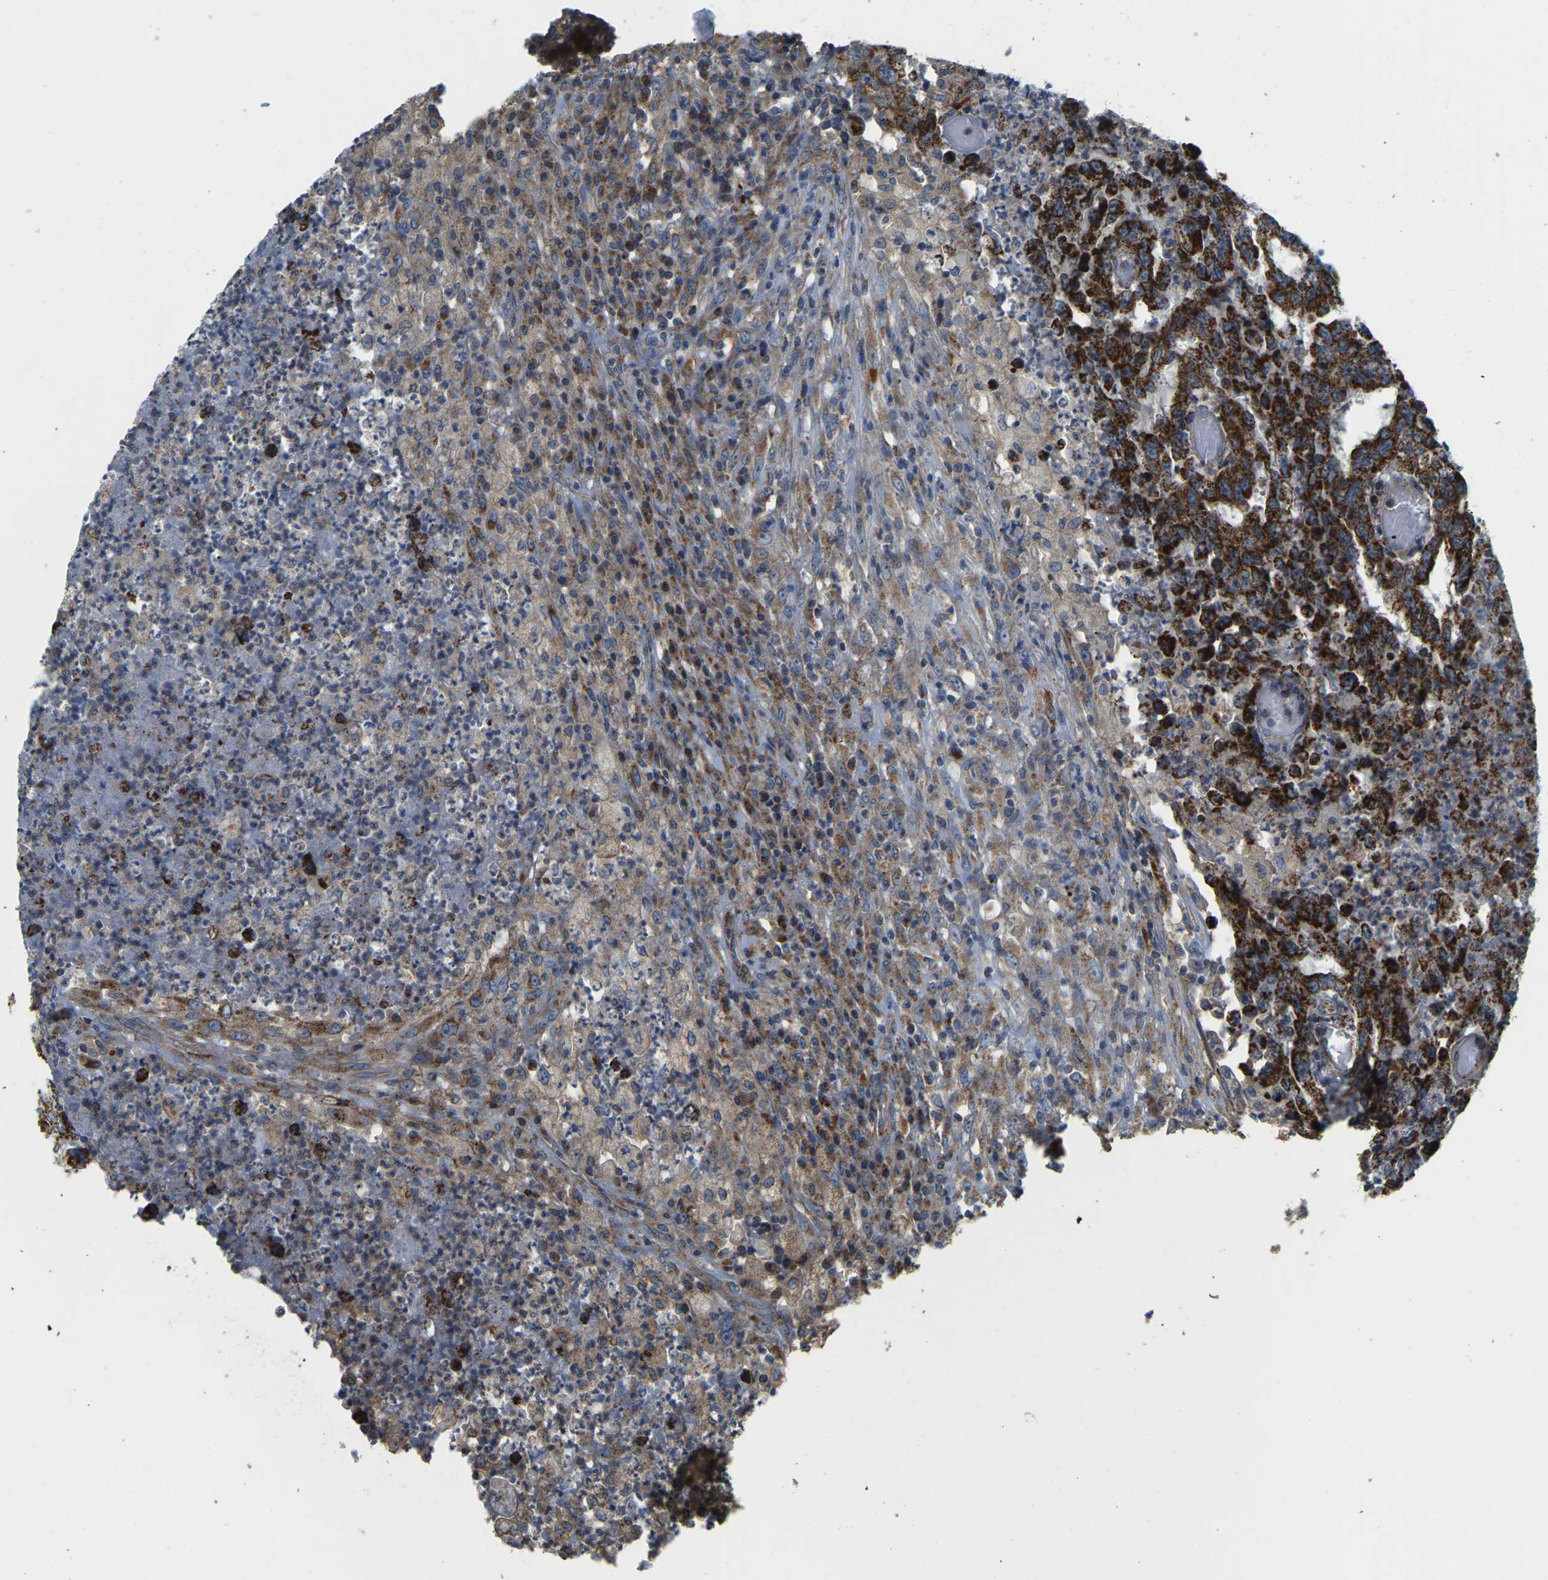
{"staining": {"intensity": "strong", "quantity": ">75%", "location": "cytoplasmic/membranous"}, "tissue": "testis cancer", "cell_type": "Tumor cells", "image_type": "cancer", "snomed": [{"axis": "morphology", "description": "Necrosis, NOS"}, {"axis": "morphology", "description": "Carcinoma, Embryonal, NOS"}, {"axis": "topography", "description": "Testis"}], "caption": "High-power microscopy captured an immunohistochemistry micrograph of testis cancer (embryonal carcinoma), revealing strong cytoplasmic/membranous positivity in about >75% of tumor cells.", "gene": "PSMD7", "patient": {"sex": "male", "age": 19}}